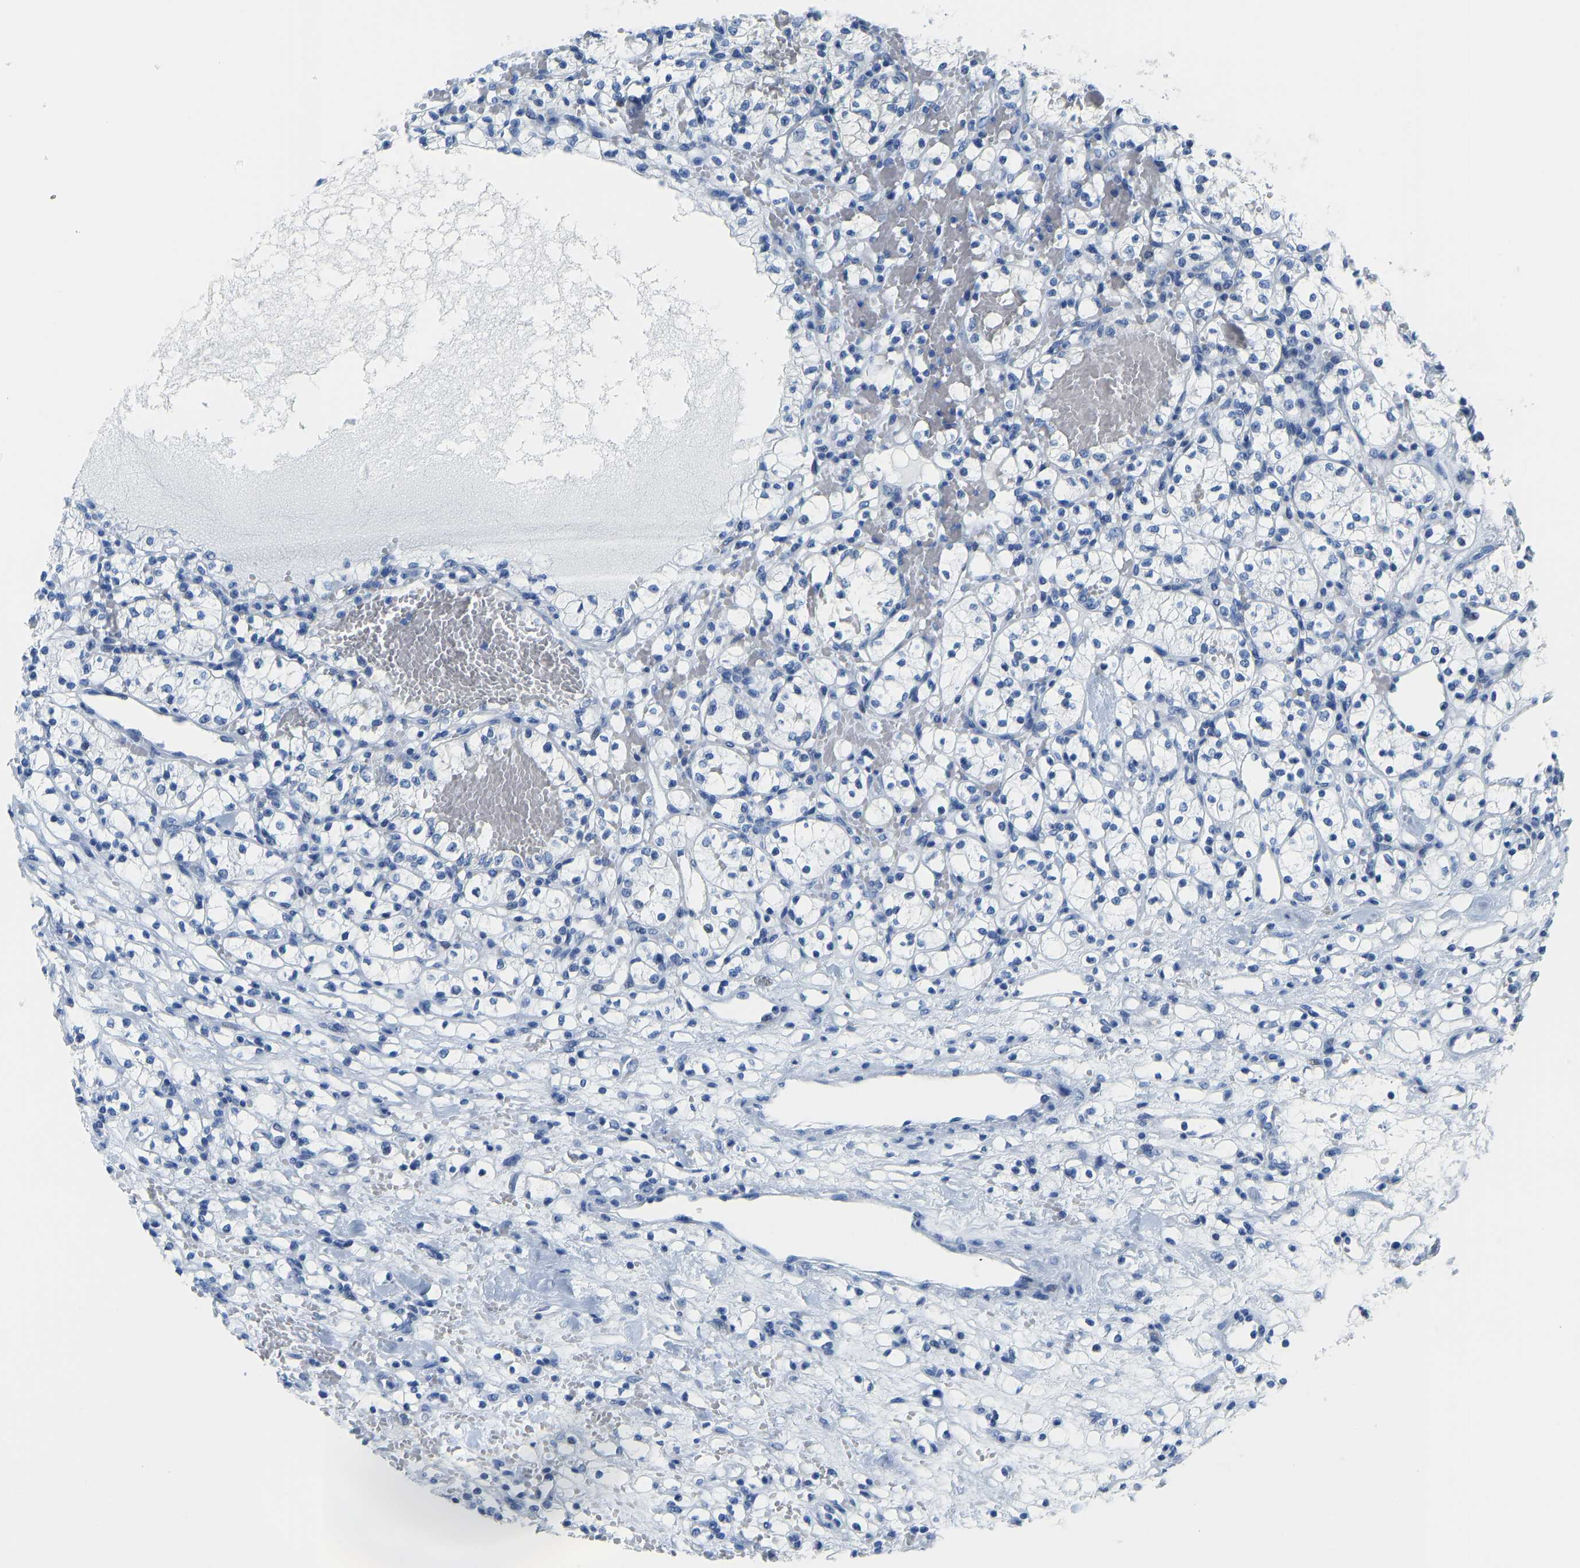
{"staining": {"intensity": "negative", "quantity": "none", "location": "none"}, "tissue": "renal cancer", "cell_type": "Tumor cells", "image_type": "cancer", "snomed": [{"axis": "morphology", "description": "Adenocarcinoma, NOS"}, {"axis": "topography", "description": "Kidney"}], "caption": "The photomicrograph shows no significant positivity in tumor cells of renal cancer (adenocarcinoma).", "gene": "SERPINB3", "patient": {"sex": "female", "age": 60}}